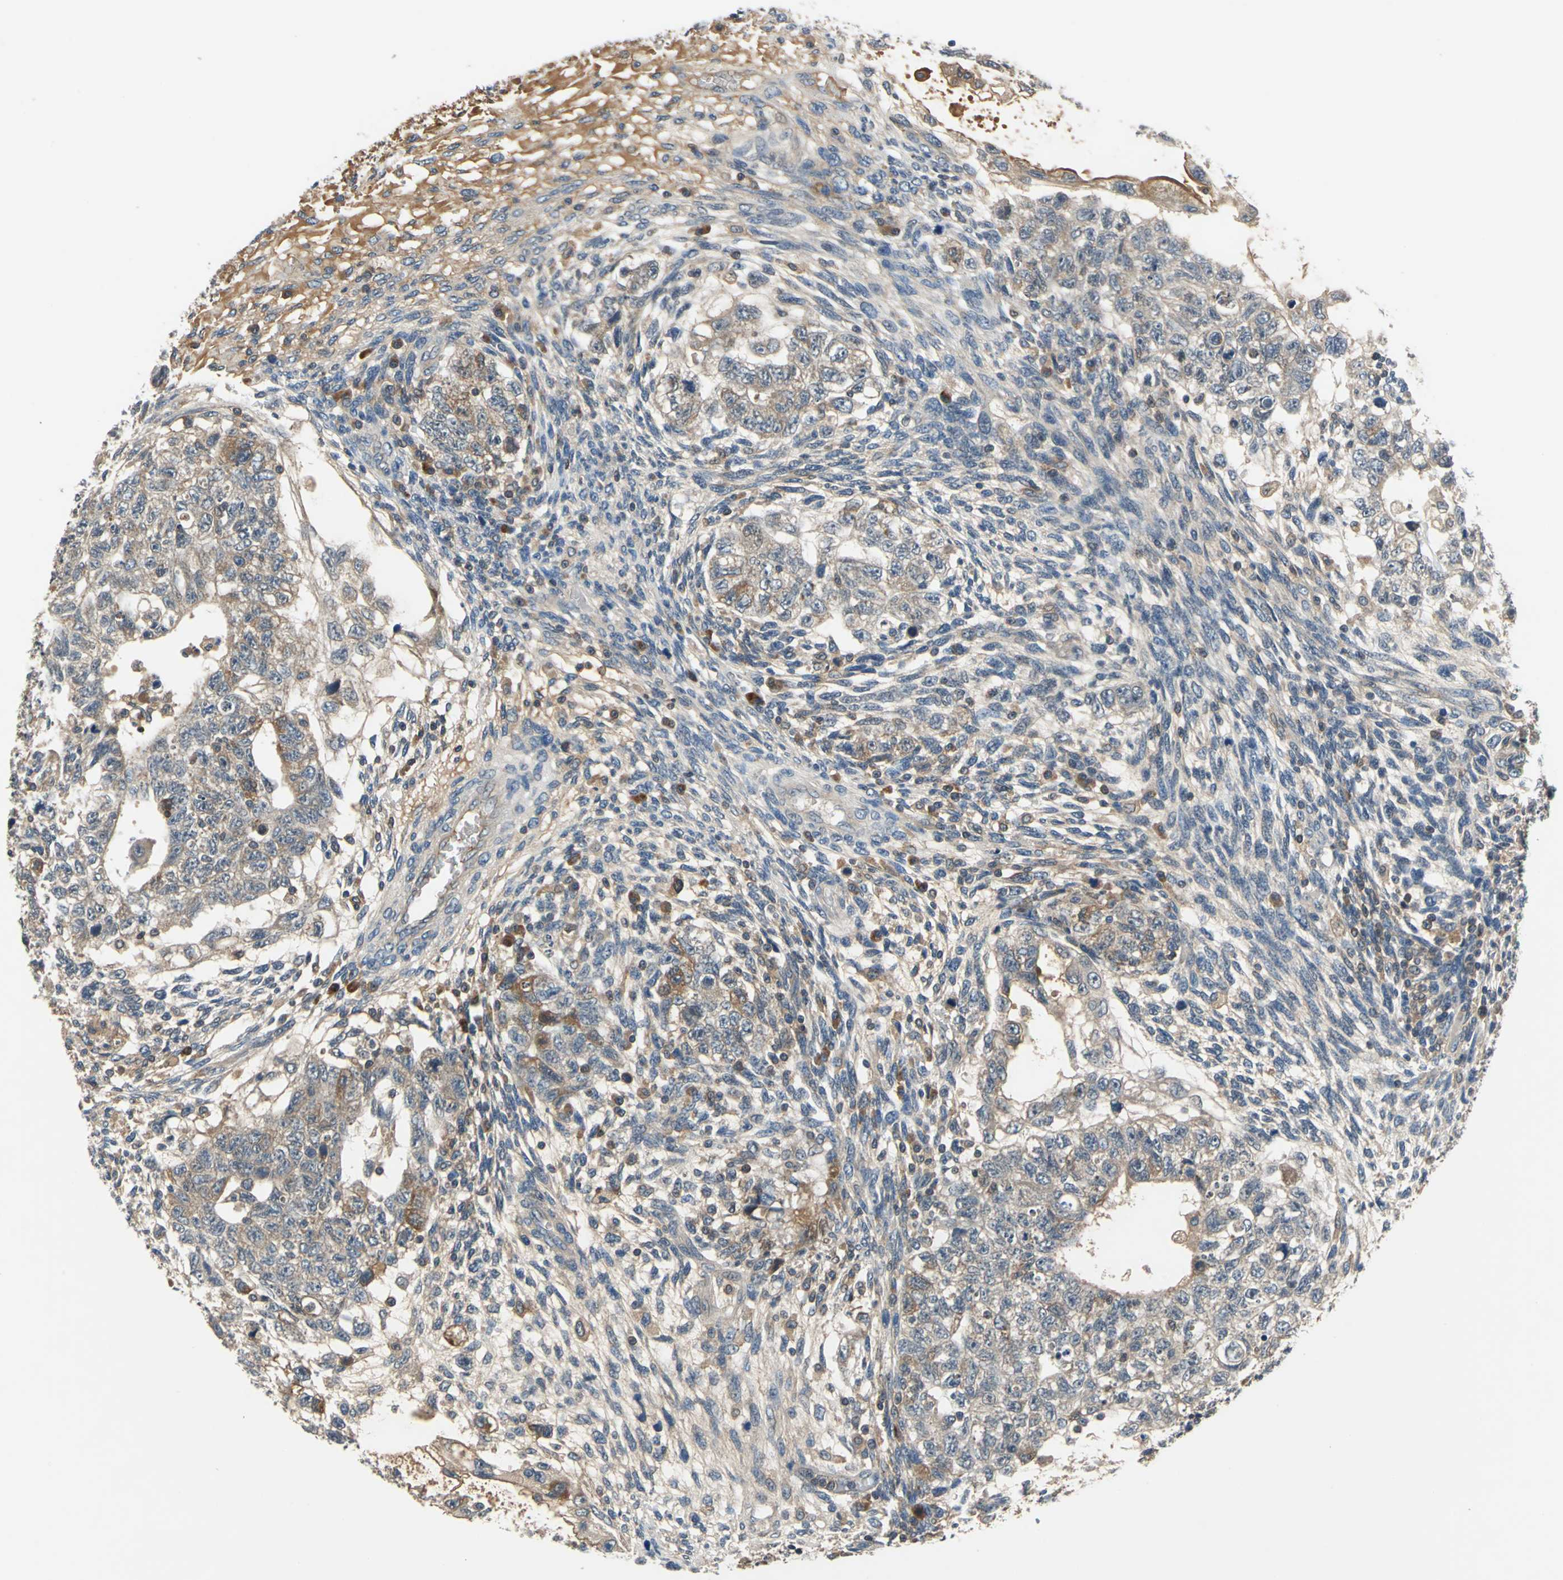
{"staining": {"intensity": "weak", "quantity": ">75%", "location": "cytoplasmic/membranous"}, "tissue": "testis cancer", "cell_type": "Tumor cells", "image_type": "cancer", "snomed": [{"axis": "morphology", "description": "Normal tissue, NOS"}, {"axis": "morphology", "description": "Carcinoma, Embryonal, NOS"}, {"axis": "topography", "description": "Testis"}], "caption": "This image reveals immunohistochemistry (IHC) staining of testis cancer (embryonal carcinoma), with low weak cytoplasmic/membranous positivity in approximately >75% of tumor cells.", "gene": "SLC19A2", "patient": {"sex": "male", "age": 36}}